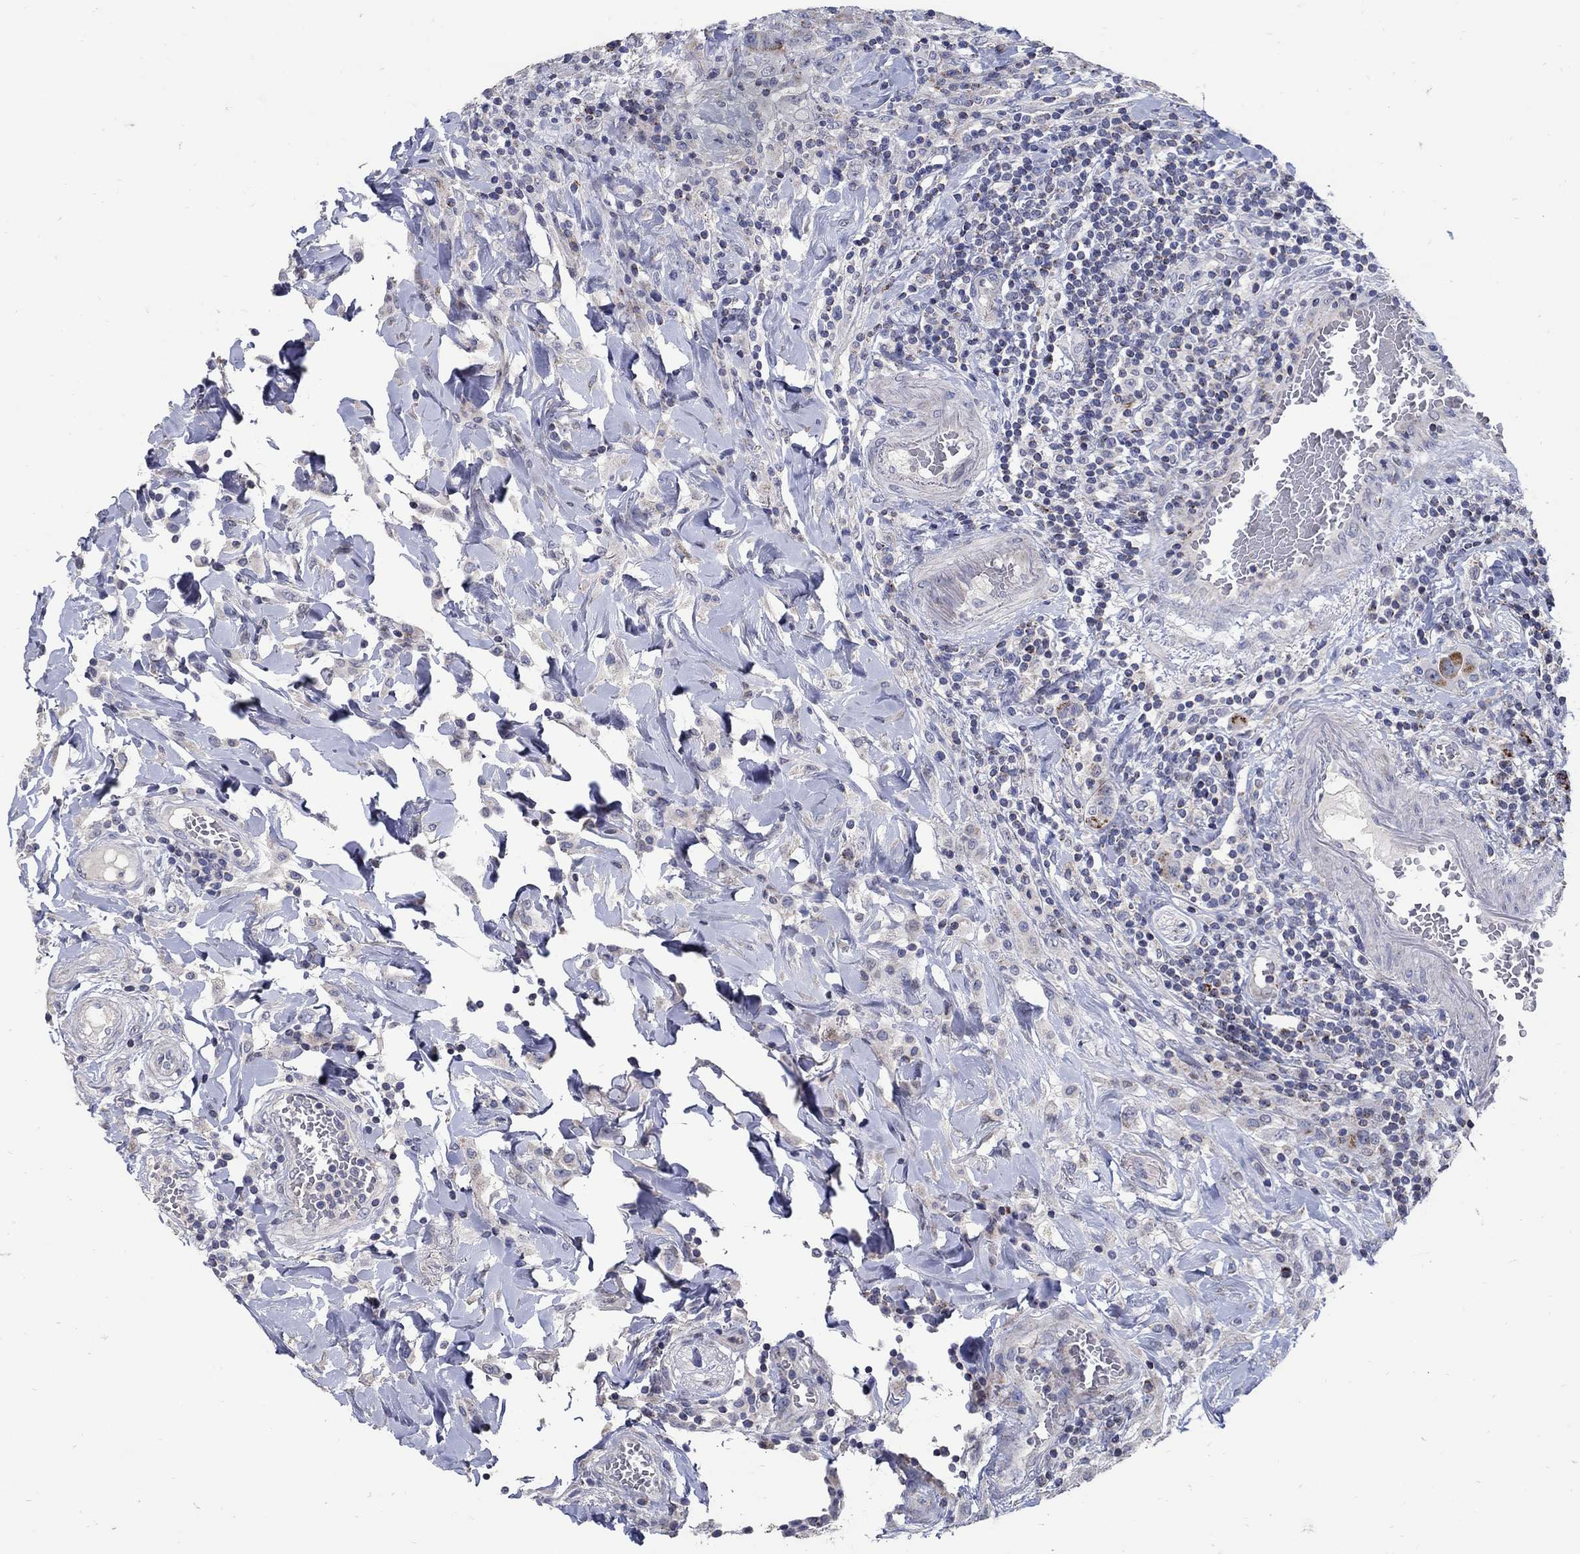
{"staining": {"intensity": "strong", "quantity": "<25%", "location": "cytoplasmic/membranous"}, "tissue": "colorectal cancer", "cell_type": "Tumor cells", "image_type": "cancer", "snomed": [{"axis": "morphology", "description": "Adenocarcinoma, NOS"}, {"axis": "topography", "description": "Colon"}], "caption": "Immunohistochemical staining of adenocarcinoma (colorectal) reveals medium levels of strong cytoplasmic/membranous protein positivity in about <25% of tumor cells. The protein is shown in brown color, while the nuclei are stained blue.", "gene": "HMX2", "patient": {"sex": "female", "age": 69}}